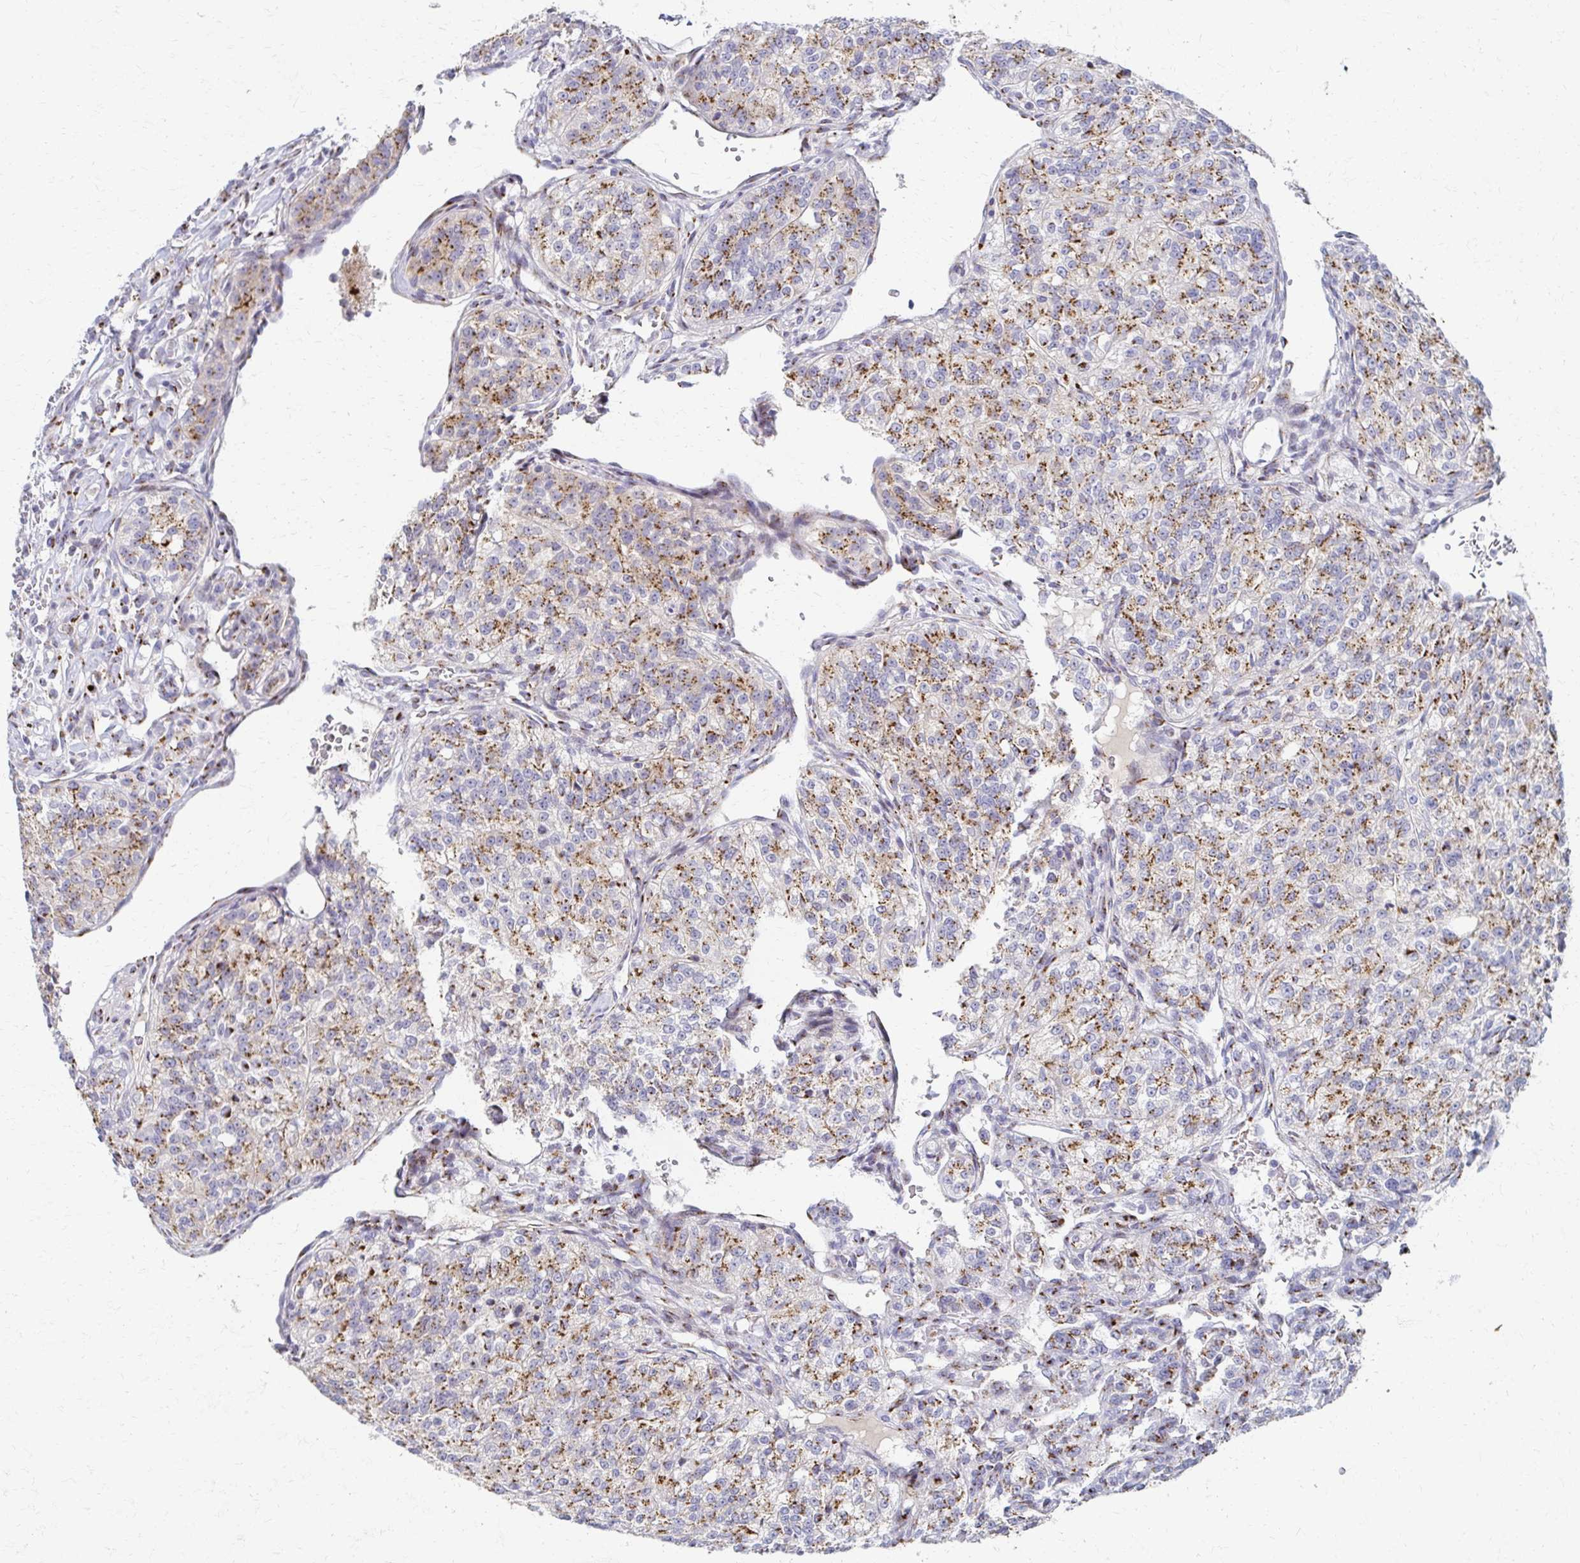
{"staining": {"intensity": "moderate", "quantity": ">75%", "location": "cytoplasmic/membranous"}, "tissue": "renal cancer", "cell_type": "Tumor cells", "image_type": "cancer", "snomed": [{"axis": "morphology", "description": "Adenocarcinoma, NOS"}, {"axis": "topography", "description": "Kidney"}], "caption": "The micrograph demonstrates a brown stain indicating the presence of a protein in the cytoplasmic/membranous of tumor cells in adenocarcinoma (renal).", "gene": "TM9SF1", "patient": {"sex": "female", "age": 63}}